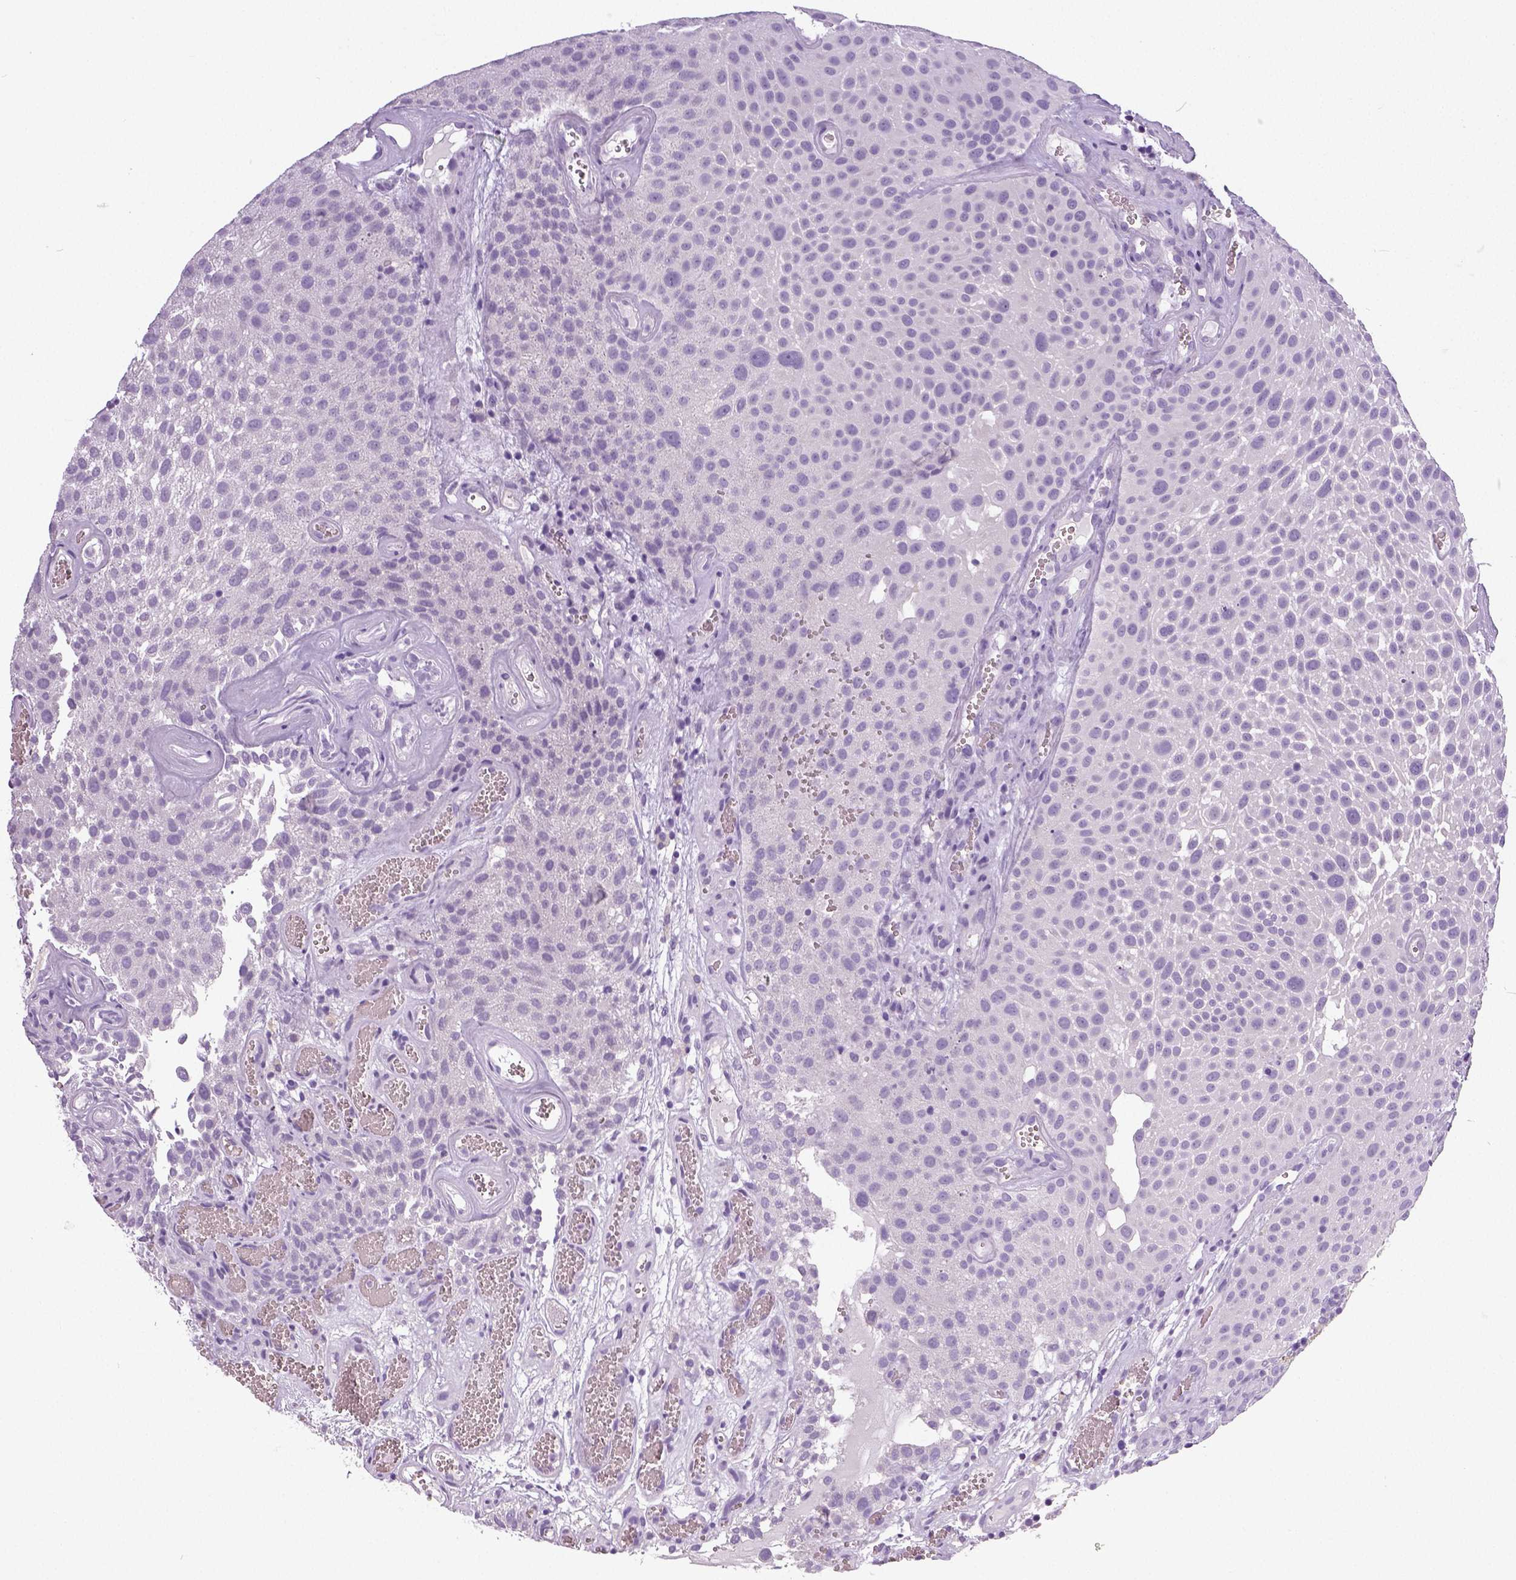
{"staining": {"intensity": "negative", "quantity": "none", "location": "none"}, "tissue": "urothelial cancer", "cell_type": "Tumor cells", "image_type": "cancer", "snomed": [{"axis": "morphology", "description": "Urothelial carcinoma, Low grade"}, {"axis": "topography", "description": "Urinary bladder"}], "caption": "IHC of human low-grade urothelial carcinoma demonstrates no positivity in tumor cells.", "gene": "NECAB2", "patient": {"sex": "male", "age": 72}}